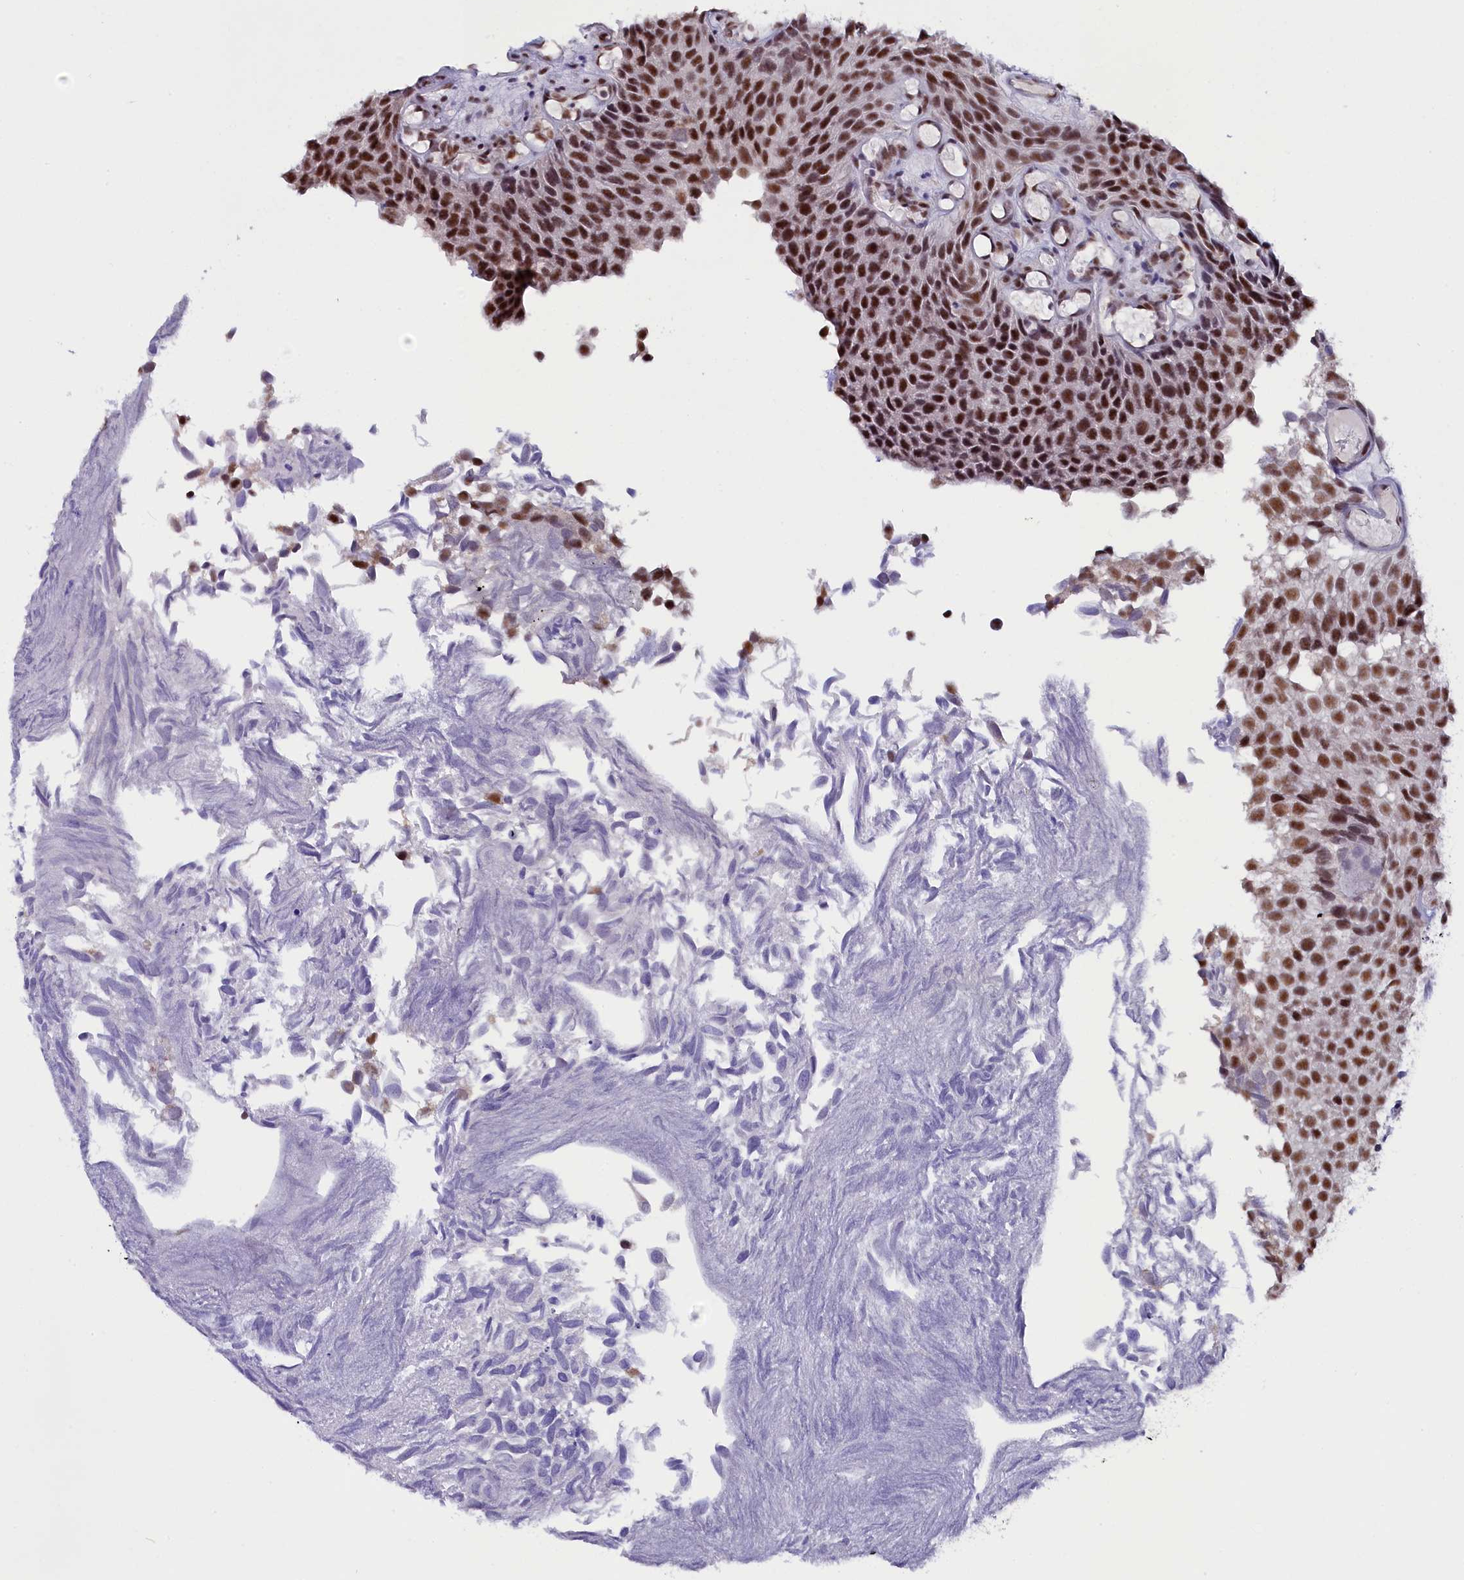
{"staining": {"intensity": "moderate", "quantity": "25%-75%", "location": "nuclear"}, "tissue": "urothelial cancer", "cell_type": "Tumor cells", "image_type": "cancer", "snomed": [{"axis": "morphology", "description": "Urothelial carcinoma, Low grade"}, {"axis": "topography", "description": "Urinary bladder"}], "caption": "Immunohistochemistry photomicrograph of human urothelial carcinoma (low-grade) stained for a protein (brown), which exhibits medium levels of moderate nuclear expression in approximately 25%-75% of tumor cells.", "gene": "NCBP1", "patient": {"sex": "male", "age": 89}}